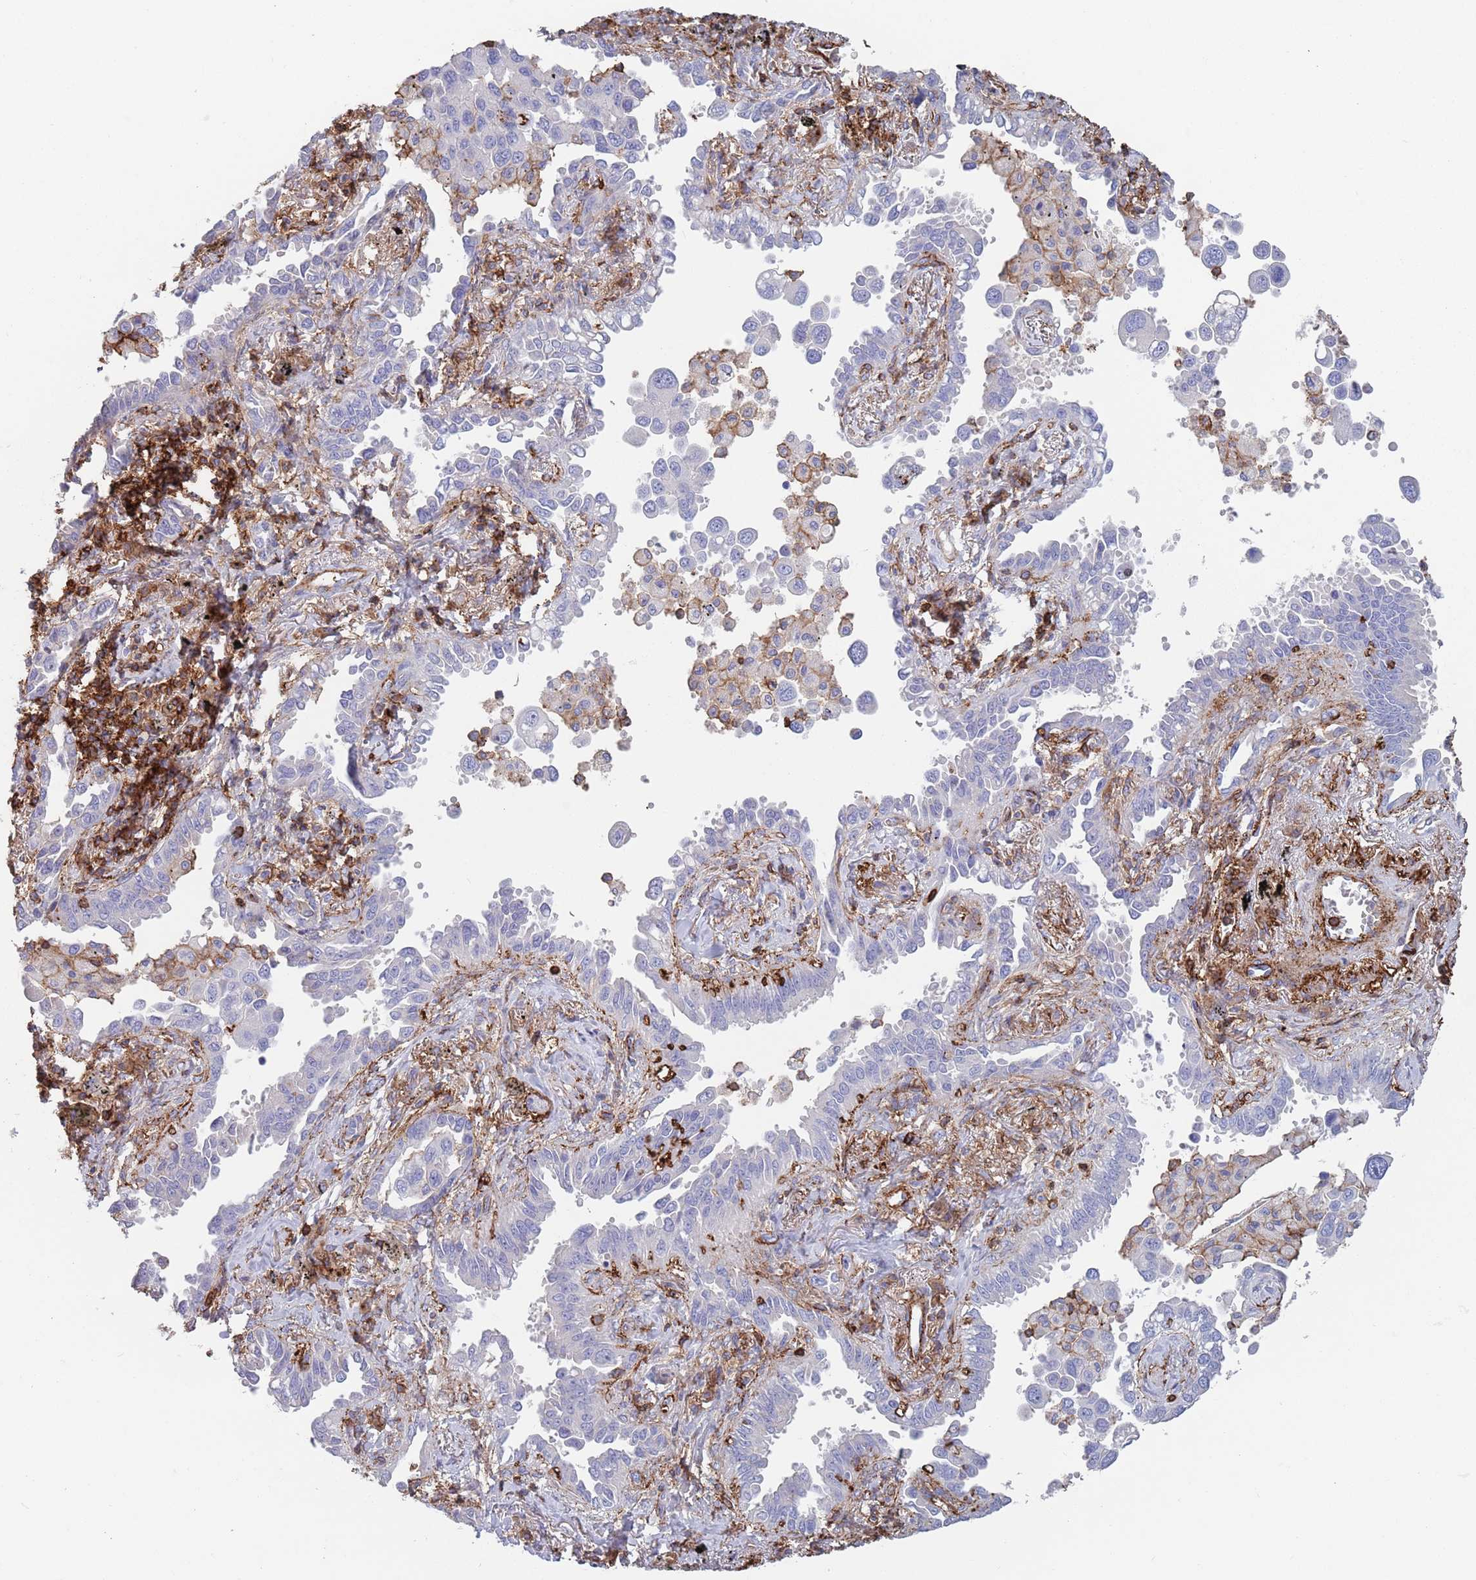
{"staining": {"intensity": "negative", "quantity": "none", "location": "none"}, "tissue": "lung cancer", "cell_type": "Tumor cells", "image_type": "cancer", "snomed": [{"axis": "morphology", "description": "Adenocarcinoma, NOS"}, {"axis": "topography", "description": "Lung"}], "caption": "The histopathology image displays no staining of tumor cells in lung cancer (adenocarcinoma).", "gene": "RNF144A", "patient": {"sex": "male", "age": 67}}